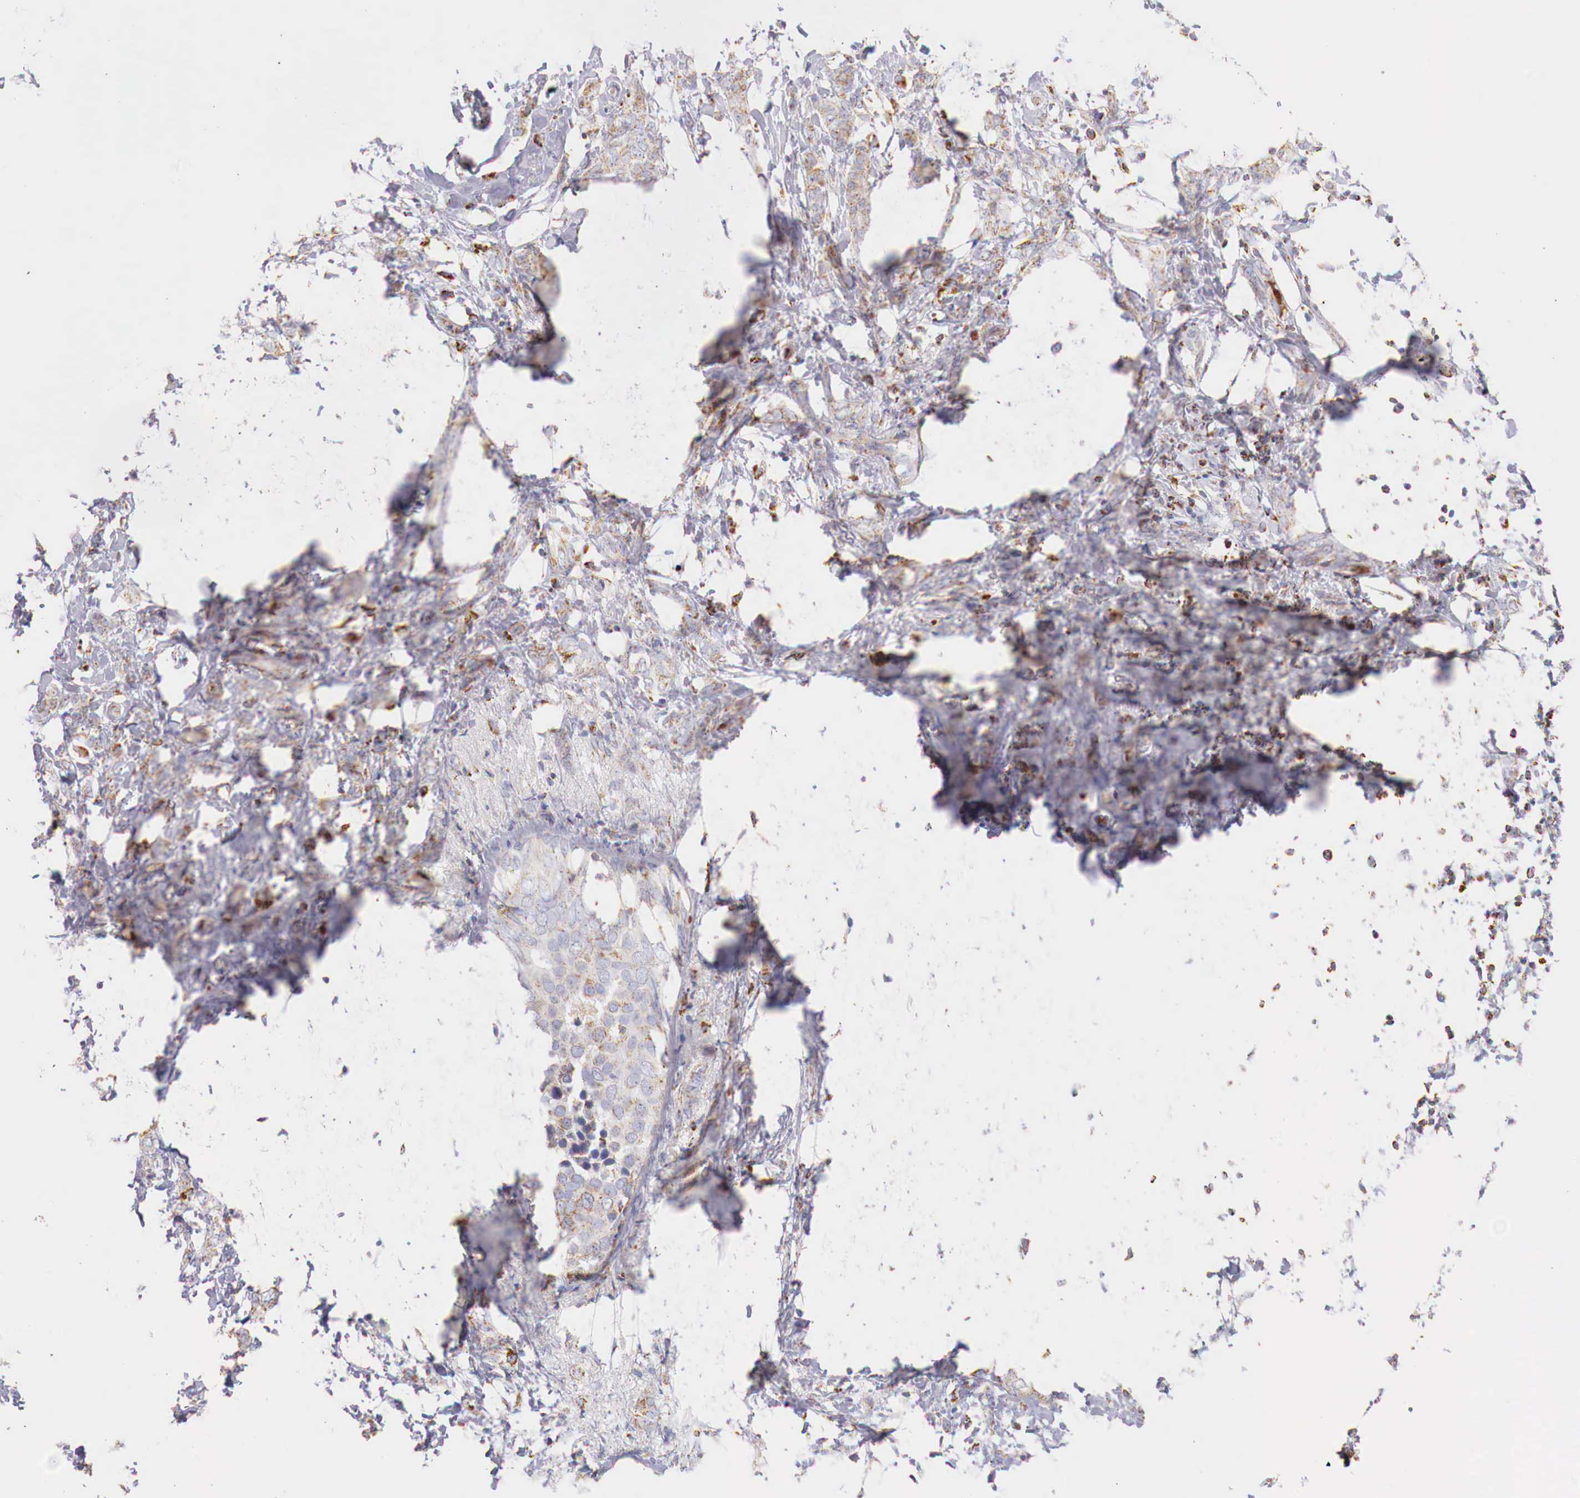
{"staining": {"intensity": "weak", "quantity": "<25%", "location": "cytoplasmic/membranous"}, "tissue": "breast cancer", "cell_type": "Tumor cells", "image_type": "cancer", "snomed": [{"axis": "morphology", "description": "Duct carcinoma"}, {"axis": "topography", "description": "Breast"}], "caption": "Immunohistochemical staining of breast cancer (intraductal carcinoma) shows no significant positivity in tumor cells.", "gene": "IDH3G", "patient": {"sex": "female", "age": 53}}